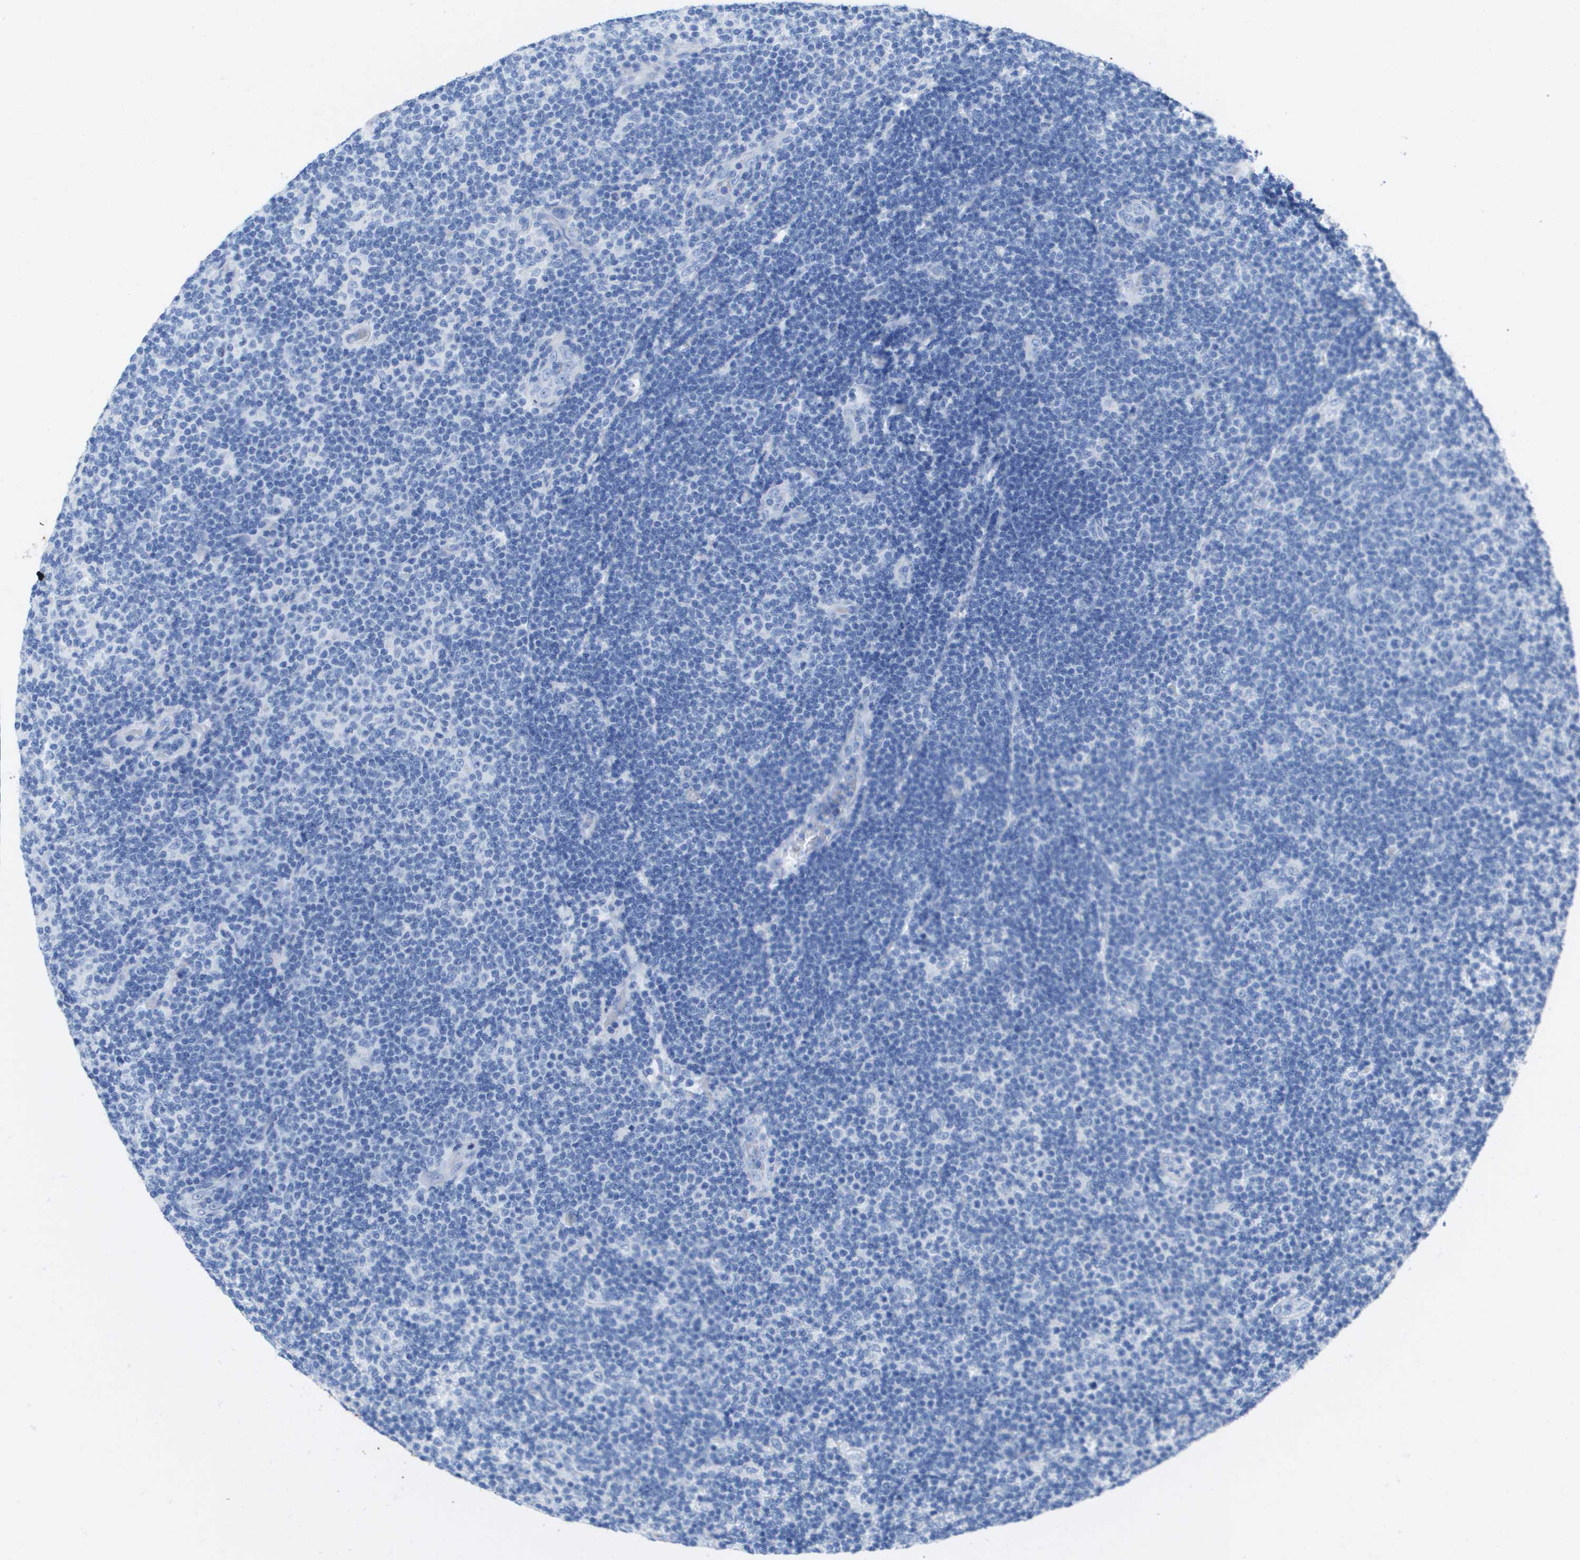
{"staining": {"intensity": "negative", "quantity": "none", "location": "none"}, "tissue": "lymphoma", "cell_type": "Tumor cells", "image_type": "cancer", "snomed": [{"axis": "morphology", "description": "Malignant lymphoma, non-Hodgkin's type, Low grade"}, {"axis": "topography", "description": "Lymph node"}], "caption": "Tumor cells show no significant protein staining in lymphoma. Brightfield microscopy of IHC stained with DAB (brown) and hematoxylin (blue), captured at high magnification.", "gene": "KCNA3", "patient": {"sex": "male", "age": 83}}